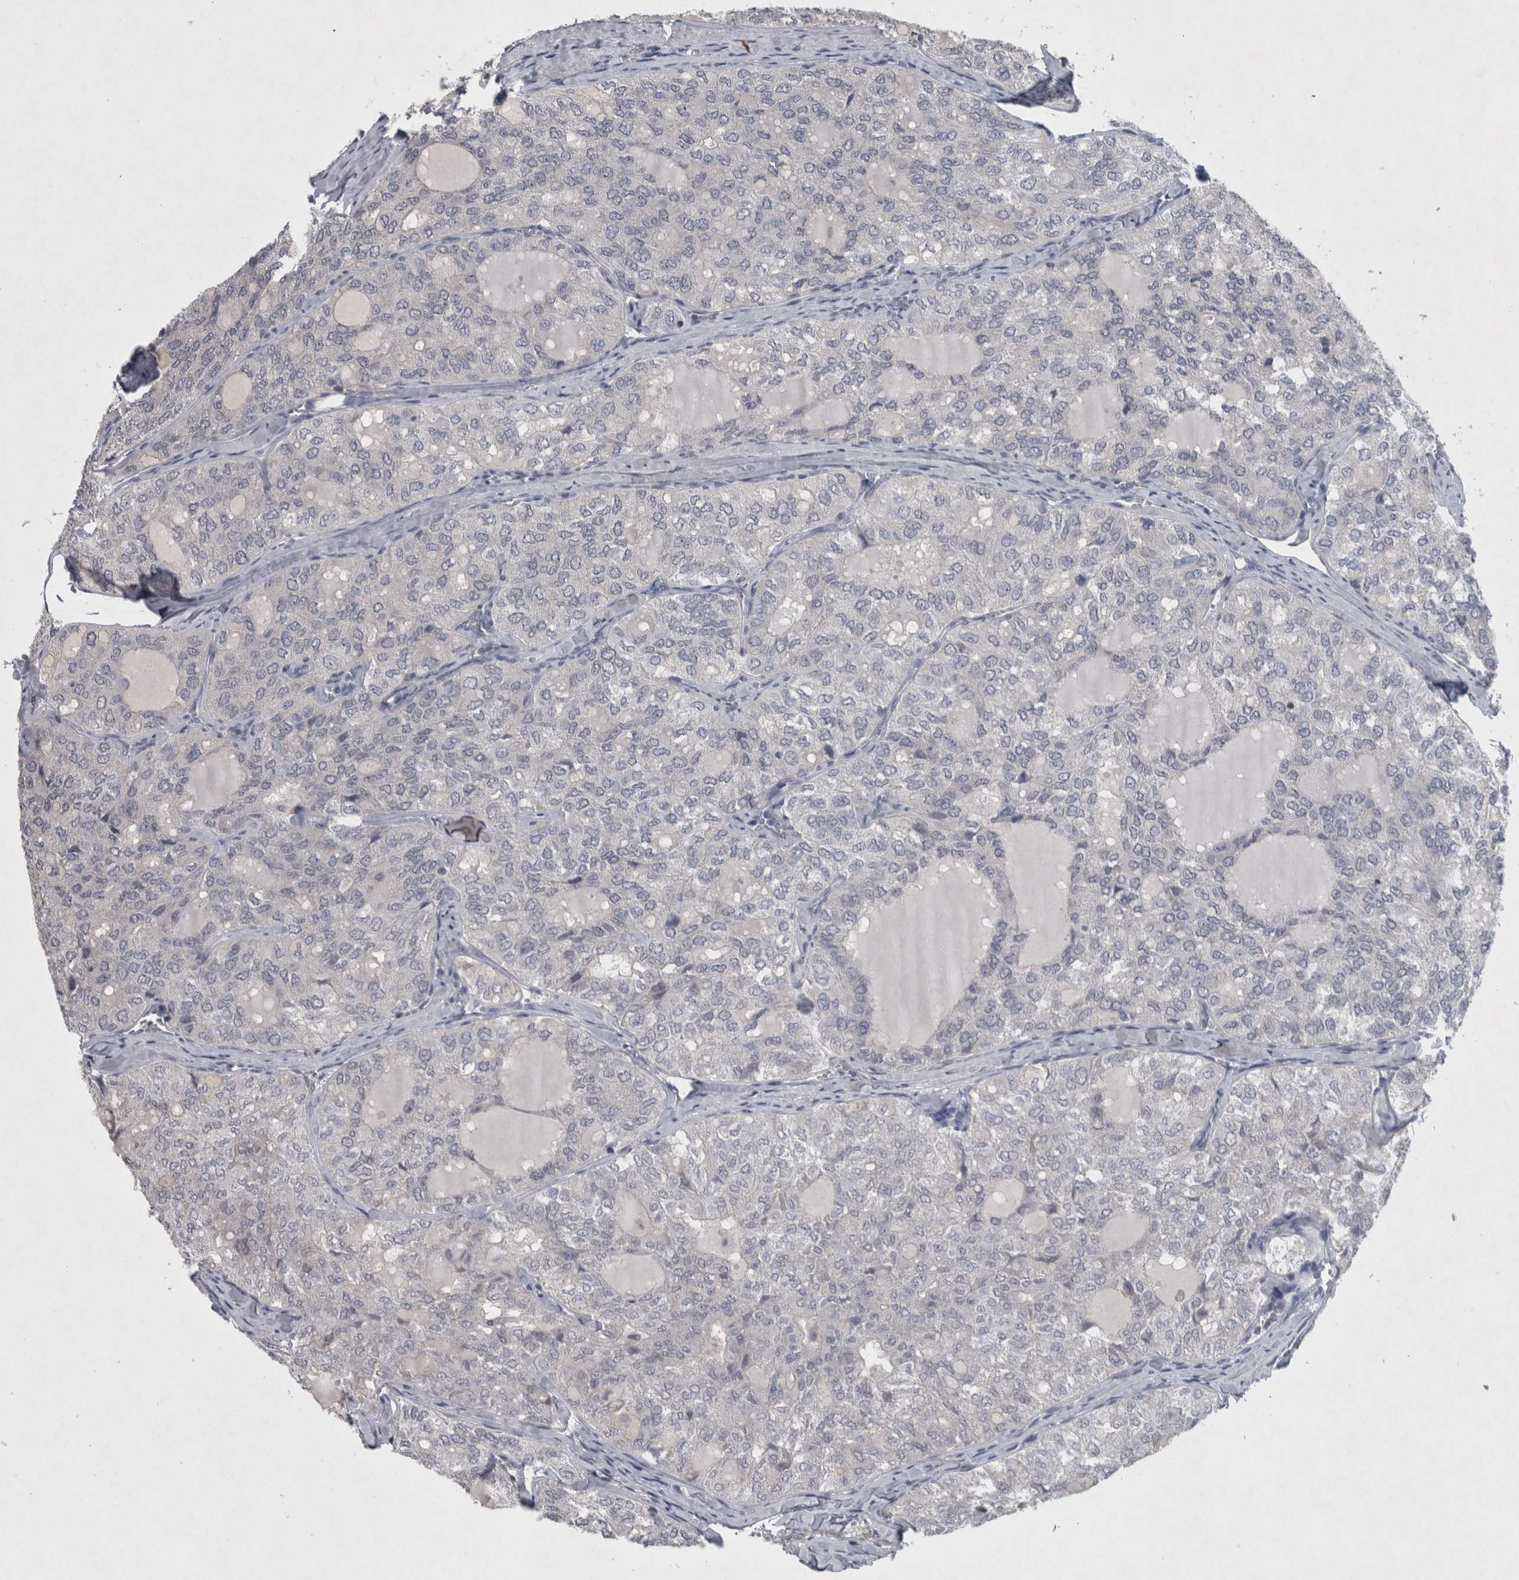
{"staining": {"intensity": "negative", "quantity": "none", "location": "none"}, "tissue": "thyroid cancer", "cell_type": "Tumor cells", "image_type": "cancer", "snomed": [{"axis": "morphology", "description": "Follicular adenoma carcinoma, NOS"}, {"axis": "topography", "description": "Thyroid gland"}], "caption": "Human thyroid cancer (follicular adenoma carcinoma) stained for a protein using immunohistochemistry reveals no positivity in tumor cells.", "gene": "WNT7A", "patient": {"sex": "male", "age": 75}}